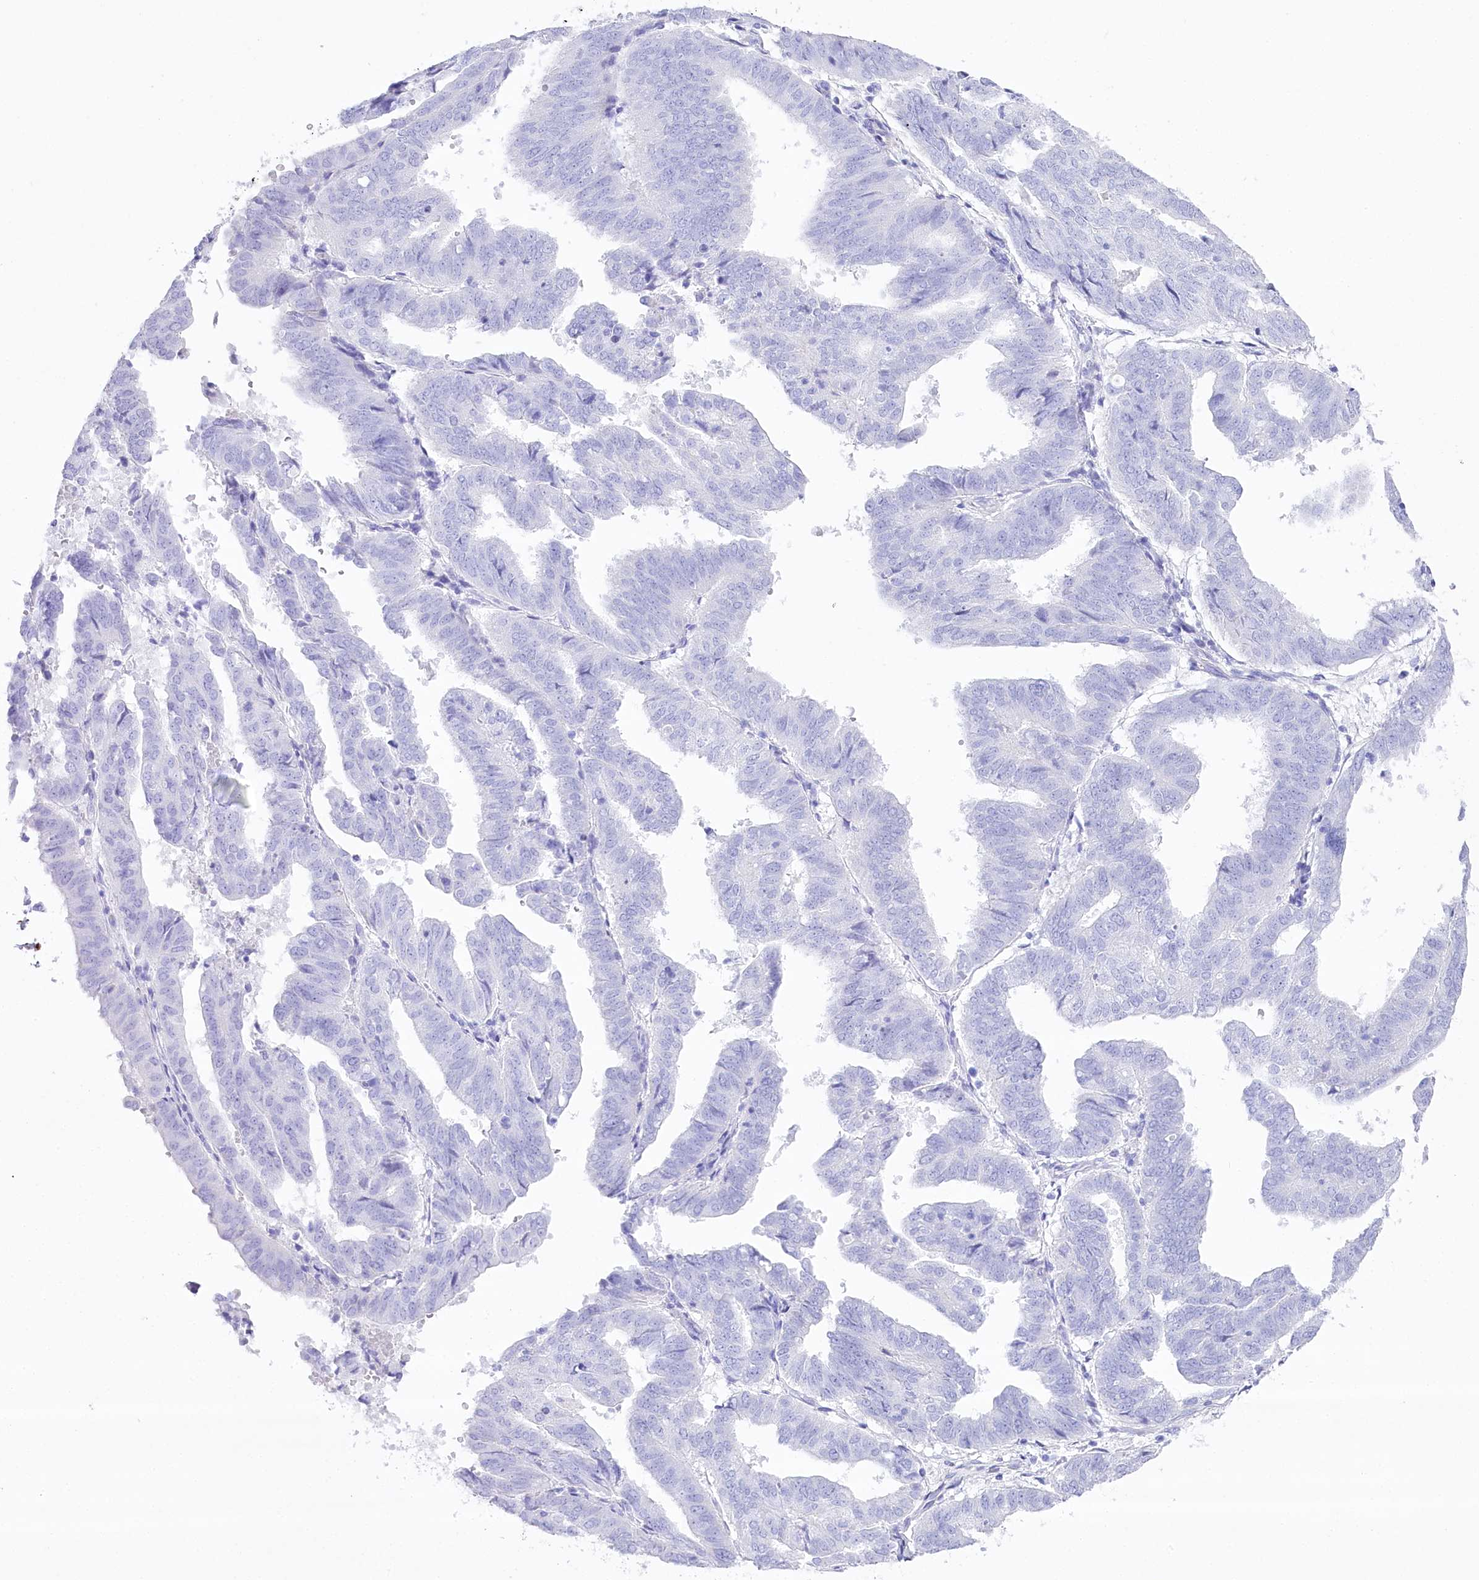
{"staining": {"intensity": "negative", "quantity": "none", "location": "none"}, "tissue": "endometrial cancer", "cell_type": "Tumor cells", "image_type": "cancer", "snomed": [{"axis": "morphology", "description": "Adenocarcinoma, NOS"}, {"axis": "topography", "description": "Uterus"}], "caption": "The micrograph demonstrates no staining of tumor cells in endometrial cancer (adenocarcinoma).", "gene": "CSN3", "patient": {"sex": "female", "age": 77}}